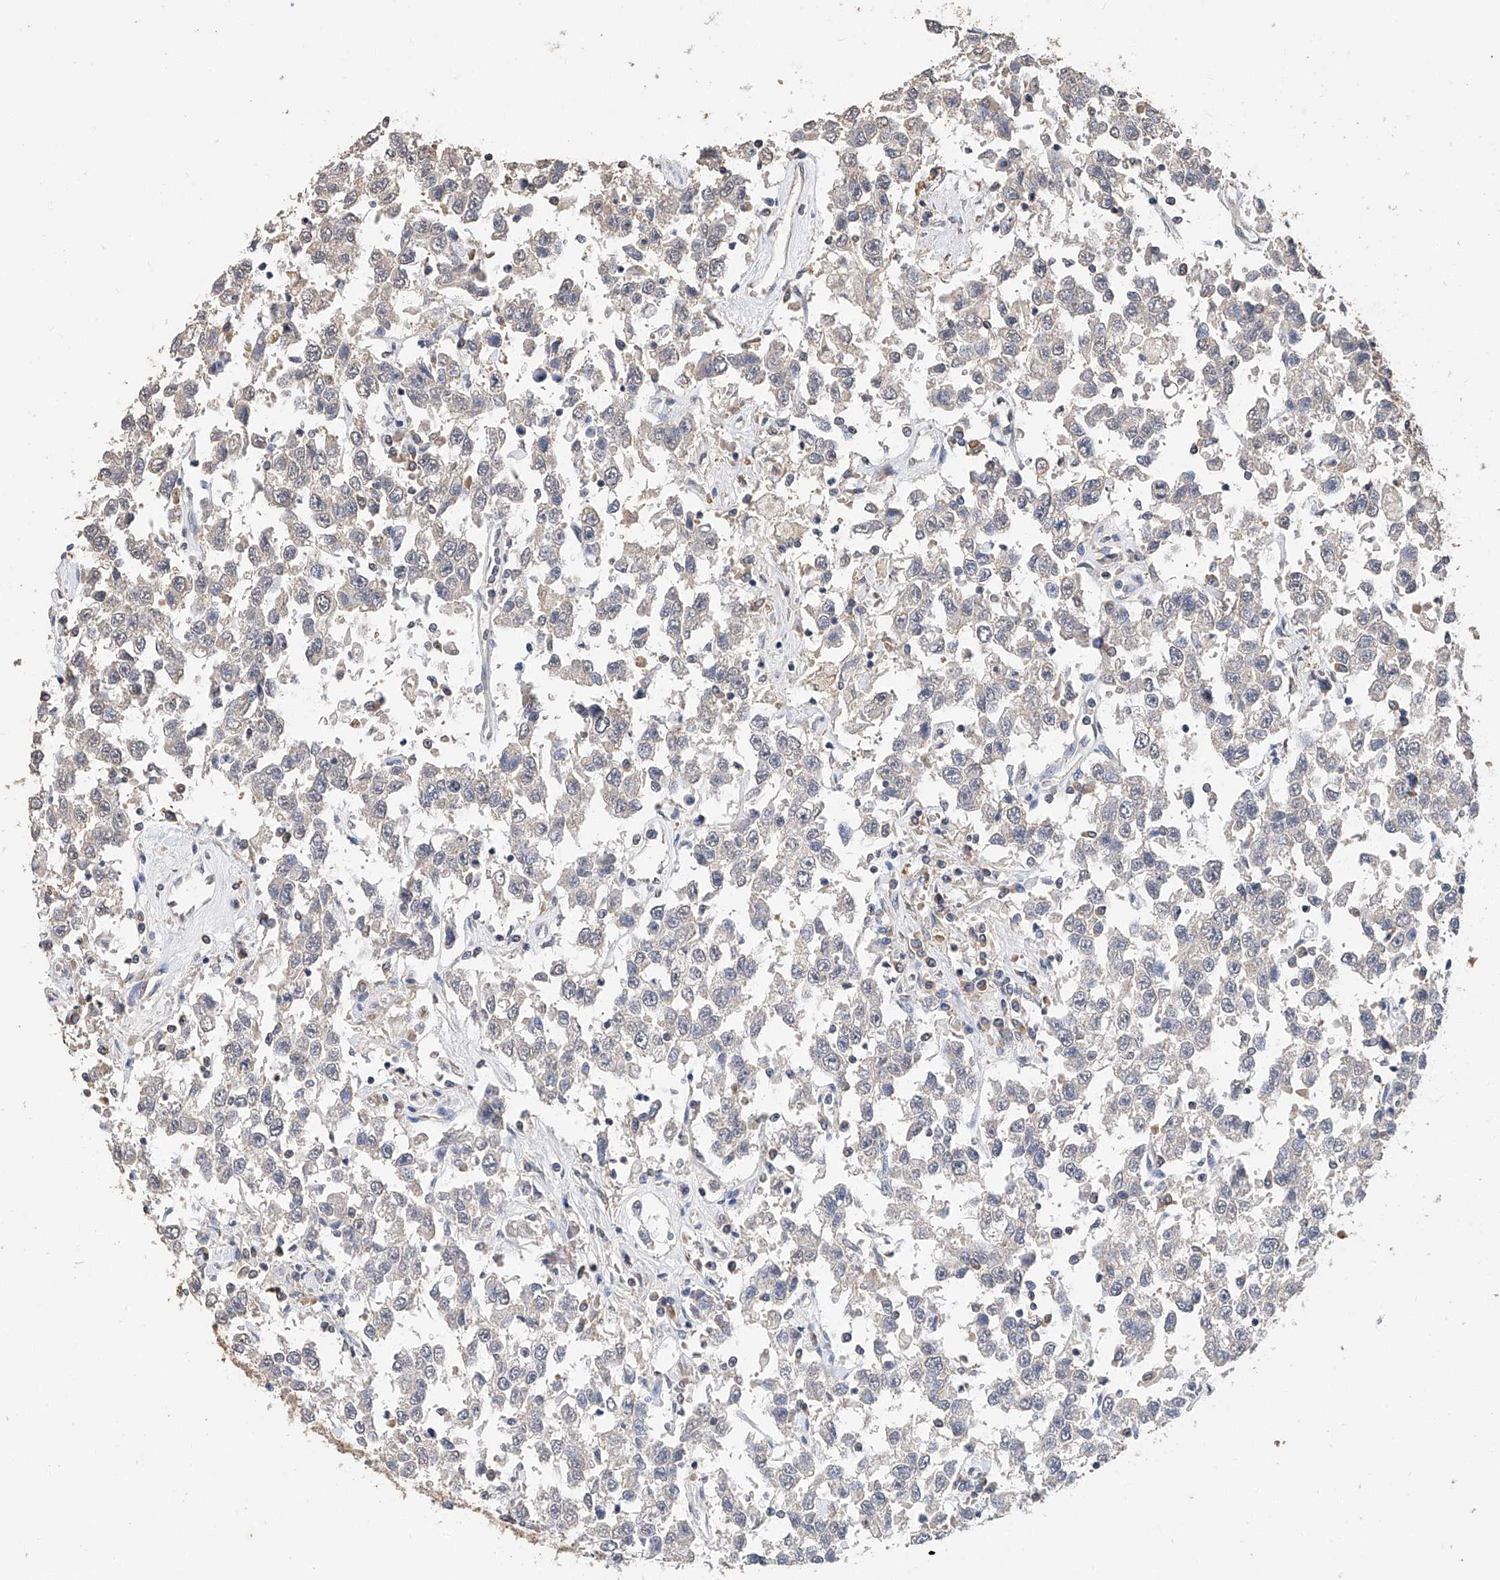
{"staining": {"intensity": "negative", "quantity": "none", "location": "none"}, "tissue": "testis cancer", "cell_type": "Tumor cells", "image_type": "cancer", "snomed": [{"axis": "morphology", "description": "Seminoma, NOS"}, {"axis": "topography", "description": "Testis"}], "caption": "High magnification brightfield microscopy of testis cancer stained with DAB (3,3'-diaminobenzidine) (brown) and counterstained with hematoxylin (blue): tumor cells show no significant positivity. Nuclei are stained in blue.", "gene": "CERS4", "patient": {"sex": "male", "age": 41}}